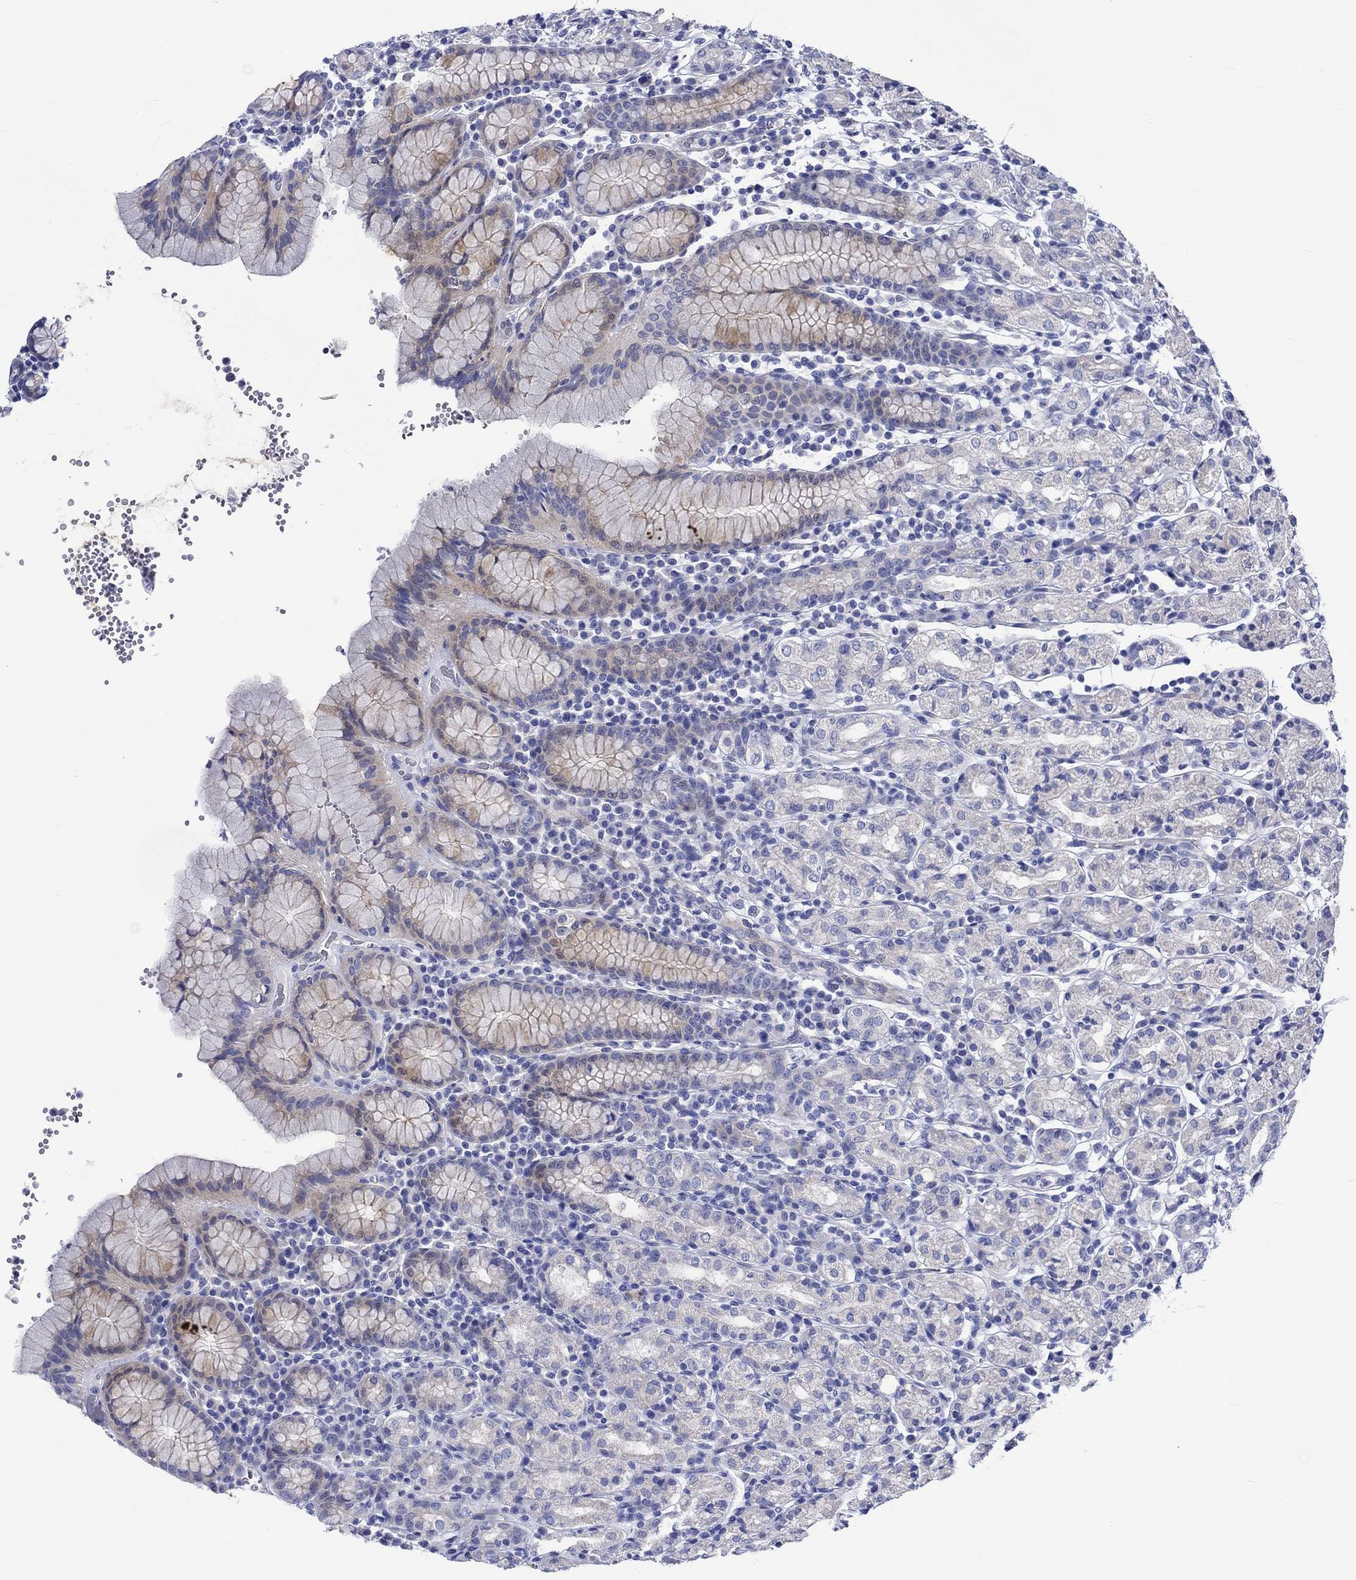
{"staining": {"intensity": "negative", "quantity": "none", "location": "none"}, "tissue": "stomach", "cell_type": "Glandular cells", "image_type": "normal", "snomed": [{"axis": "morphology", "description": "Normal tissue, NOS"}, {"axis": "topography", "description": "Stomach, upper"}, {"axis": "topography", "description": "Stomach"}], "caption": "Immunohistochemistry (IHC) of benign stomach reveals no expression in glandular cells. (DAB (3,3'-diaminobenzidine) immunohistochemistry (IHC), high magnification).", "gene": "NRIP3", "patient": {"sex": "male", "age": 62}}